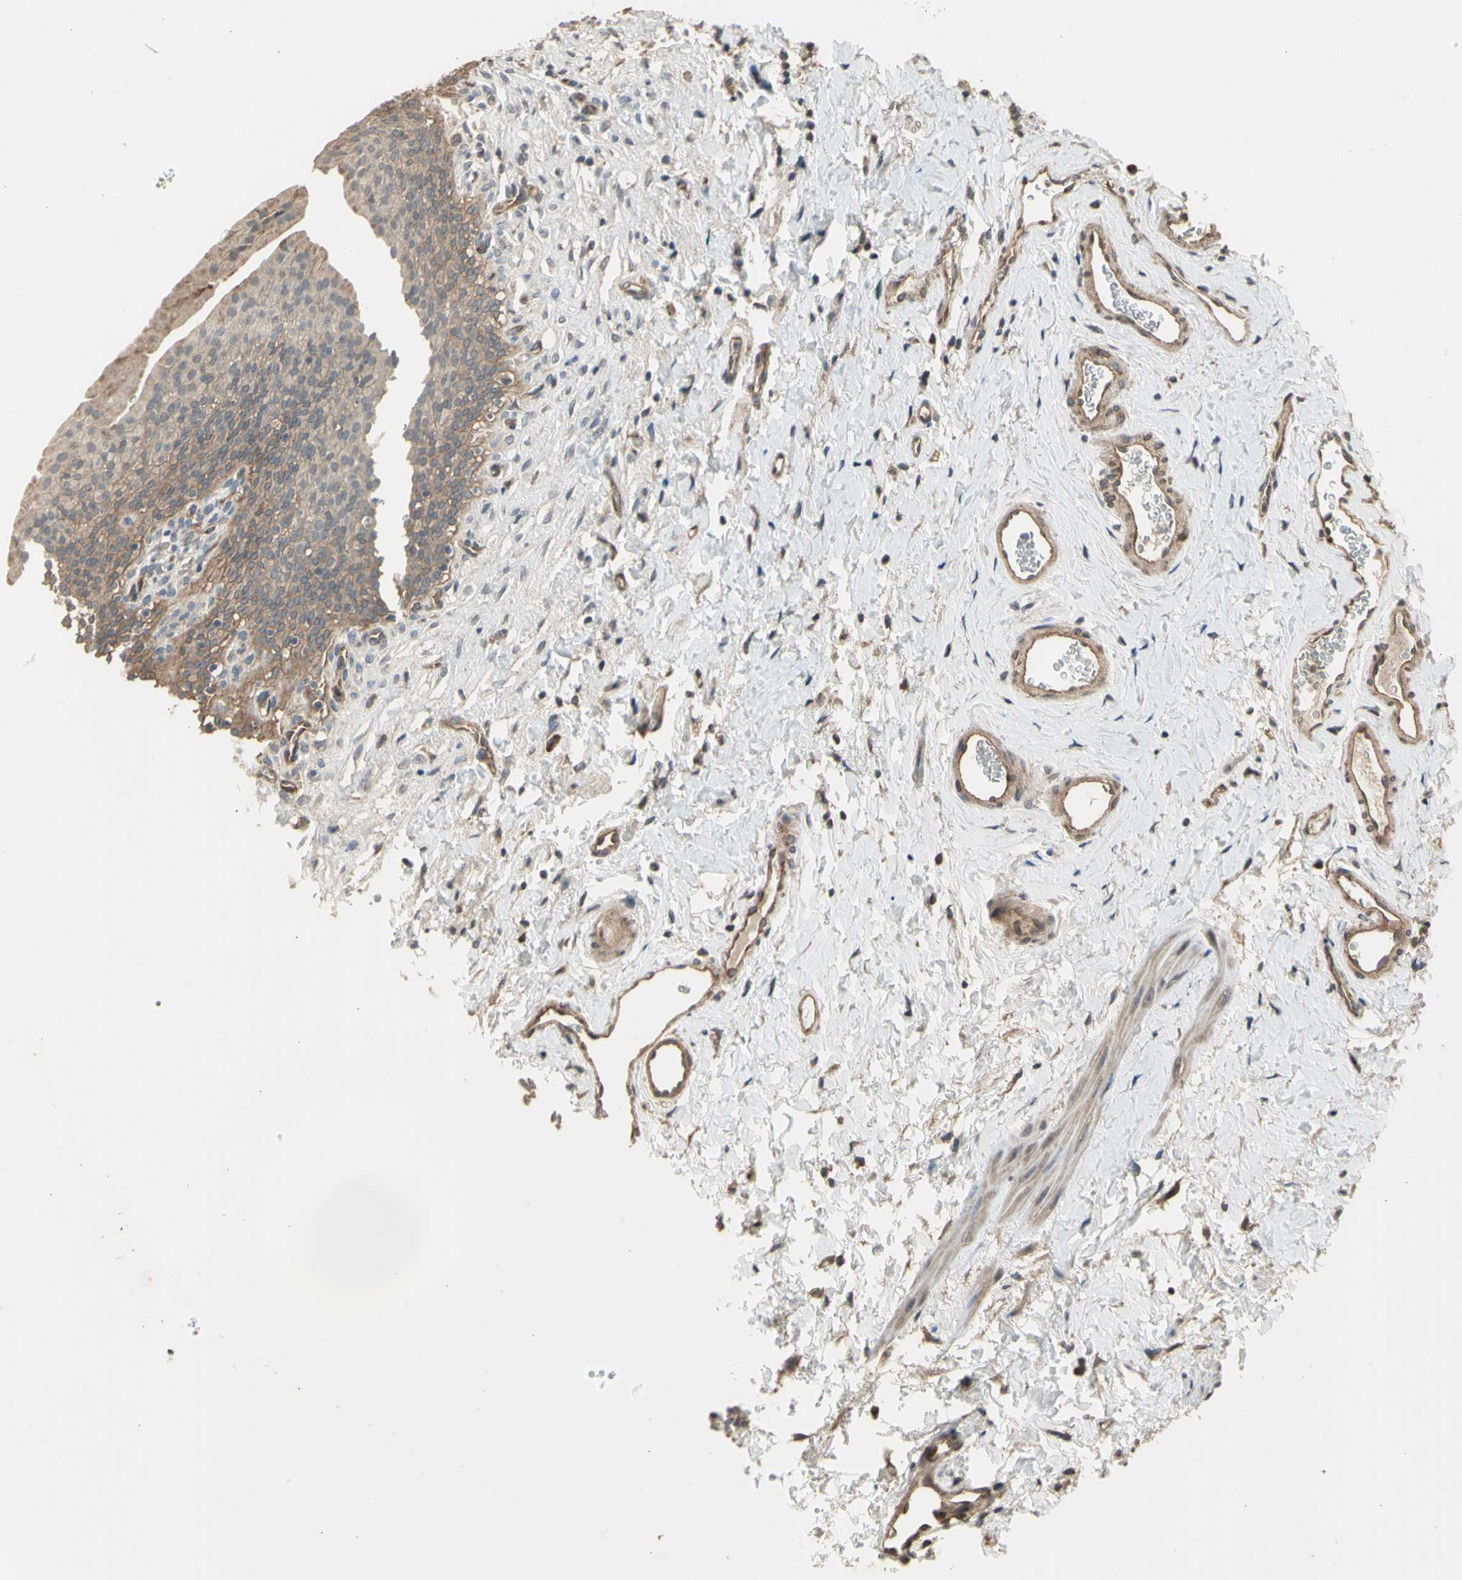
{"staining": {"intensity": "weak", "quantity": ">75%", "location": "cytoplasmic/membranous"}, "tissue": "urinary bladder", "cell_type": "Urothelial cells", "image_type": "normal", "snomed": [{"axis": "morphology", "description": "Normal tissue, NOS"}, {"axis": "topography", "description": "Urinary bladder"}], "caption": "Unremarkable urinary bladder demonstrates weak cytoplasmic/membranous expression in about >75% of urothelial cells.", "gene": "EFNB2", "patient": {"sex": "female", "age": 79}}